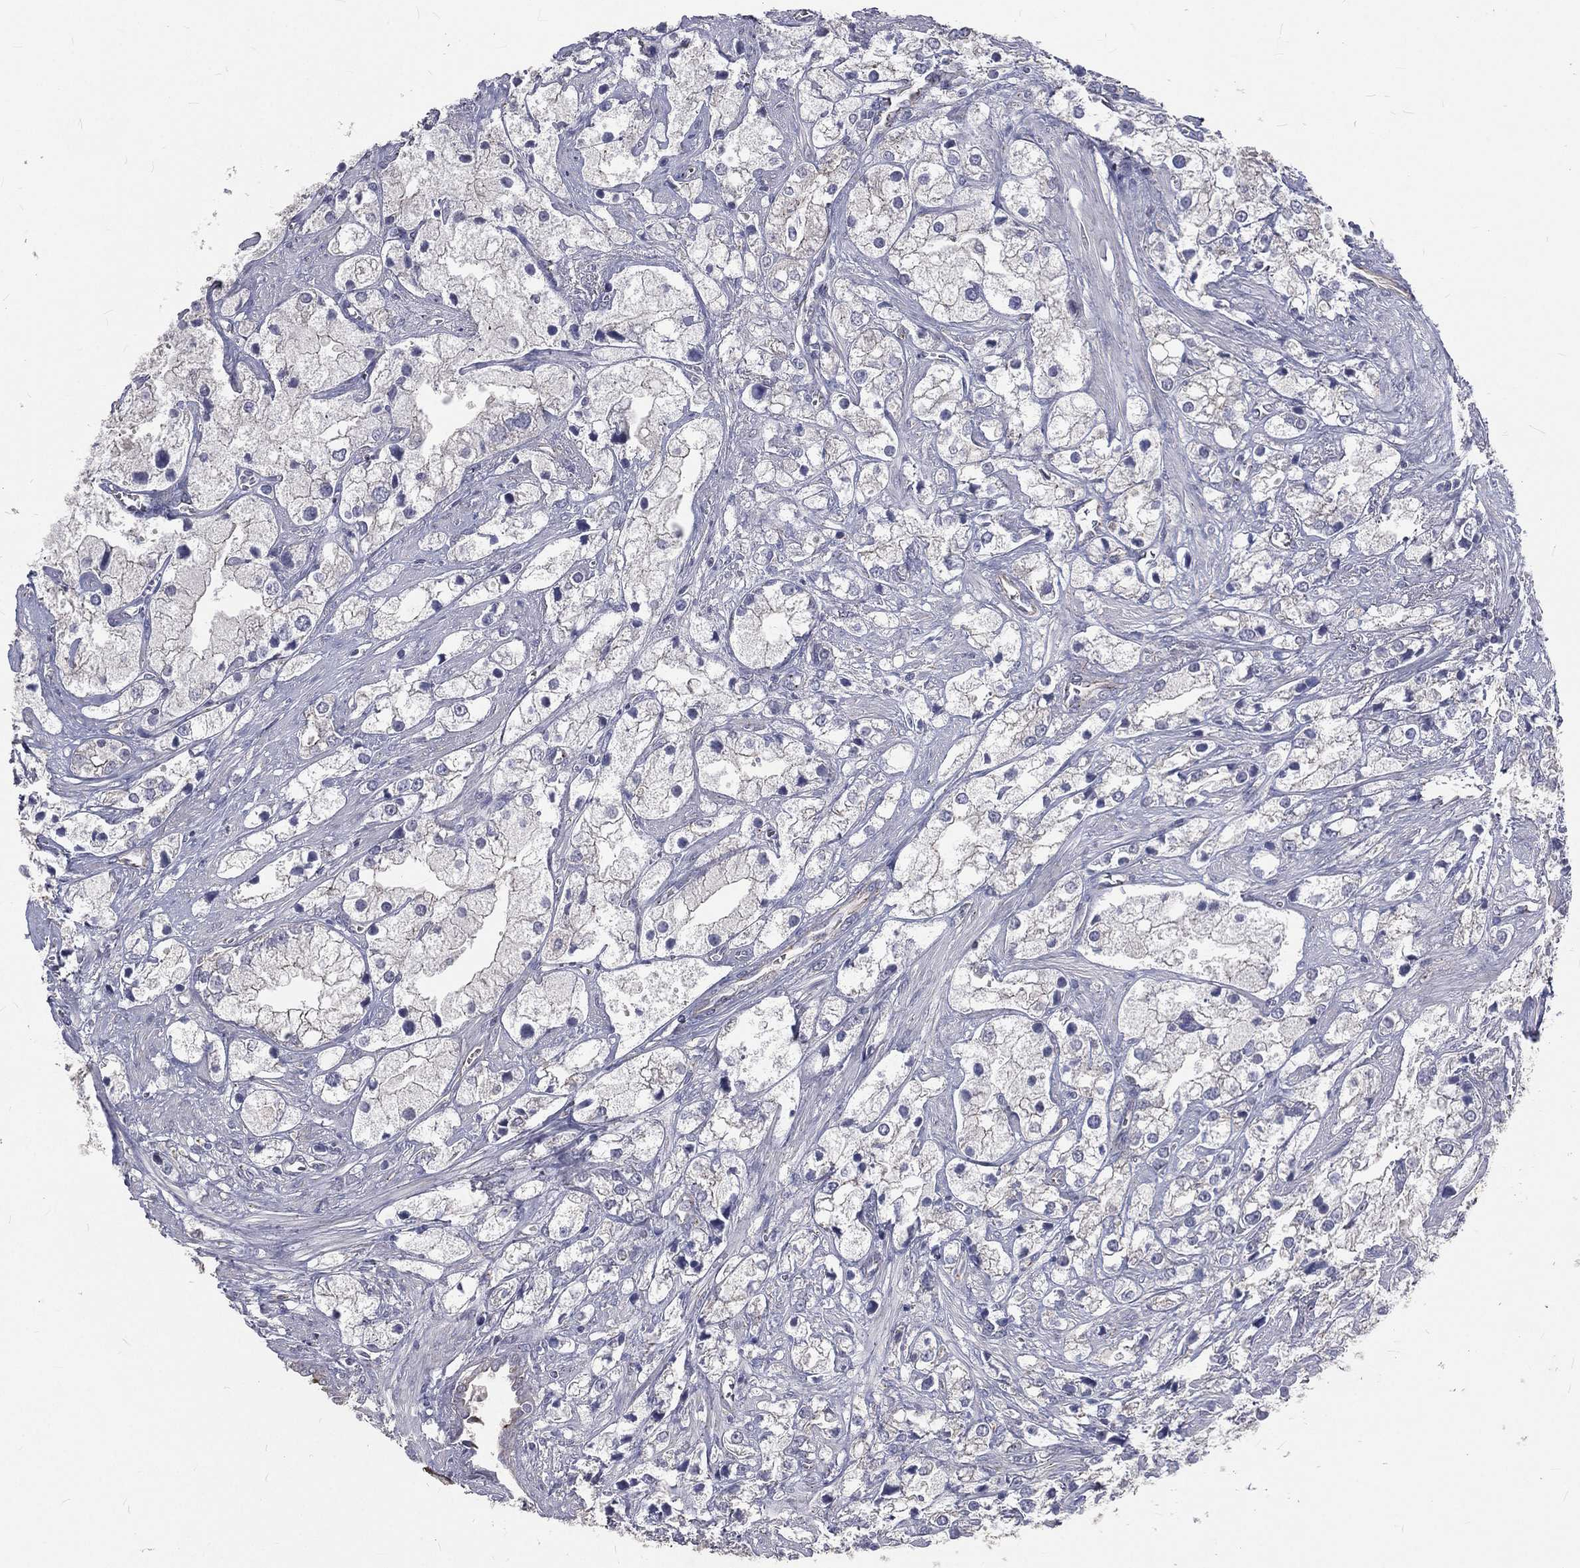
{"staining": {"intensity": "negative", "quantity": "none", "location": "none"}, "tissue": "prostate cancer", "cell_type": "Tumor cells", "image_type": "cancer", "snomed": [{"axis": "morphology", "description": "Adenocarcinoma, NOS"}, {"axis": "topography", "description": "Prostate and seminal vesicle, NOS"}, {"axis": "topography", "description": "Prostate"}], "caption": "Photomicrograph shows no significant protein staining in tumor cells of adenocarcinoma (prostate).", "gene": "CROCC", "patient": {"sex": "male", "age": 79}}